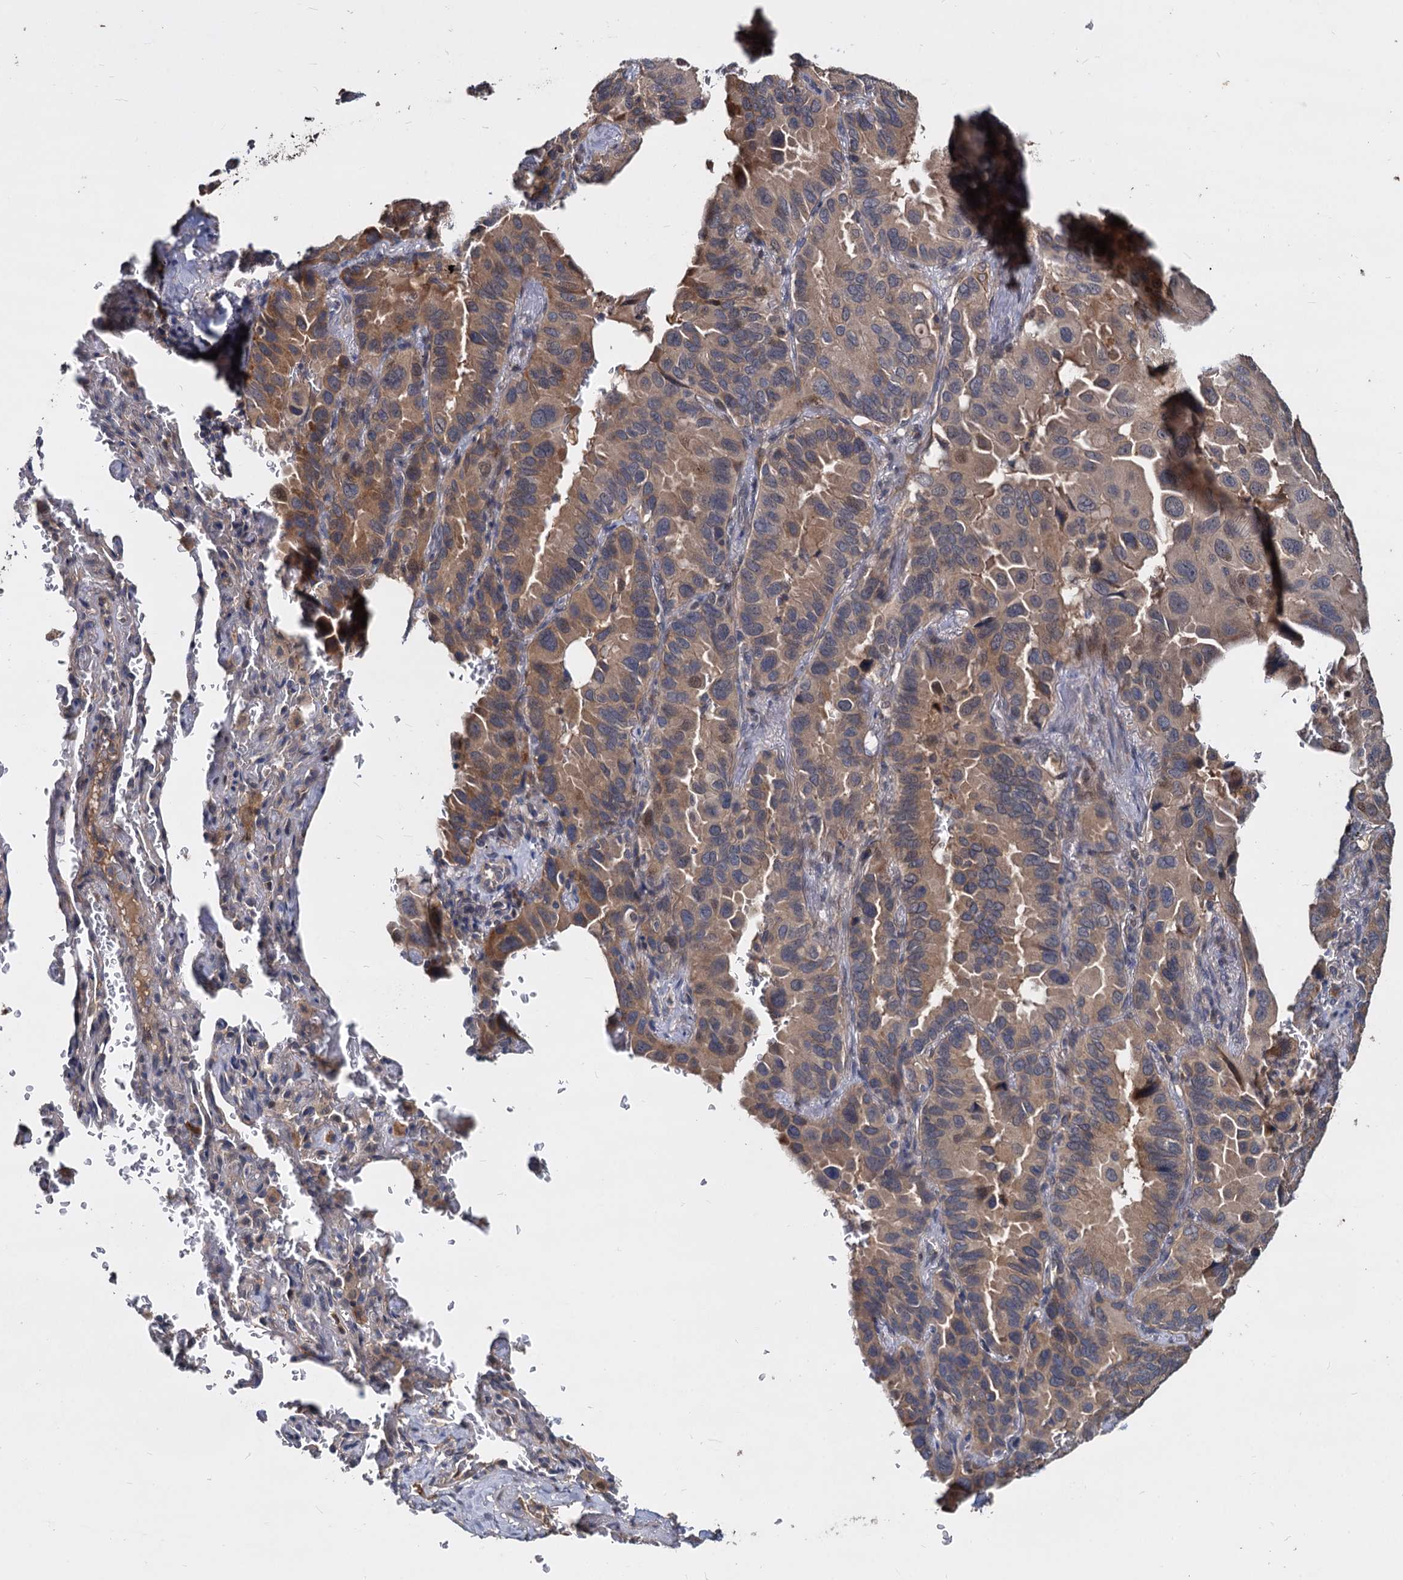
{"staining": {"intensity": "moderate", "quantity": ">75%", "location": "cytoplasmic/membranous"}, "tissue": "lung cancer", "cell_type": "Tumor cells", "image_type": "cancer", "snomed": [{"axis": "morphology", "description": "Adenocarcinoma, NOS"}, {"axis": "topography", "description": "Lung"}], "caption": "This histopathology image exhibits IHC staining of lung cancer, with medium moderate cytoplasmic/membranous expression in approximately >75% of tumor cells.", "gene": "CCDC184", "patient": {"sex": "male", "age": 64}}